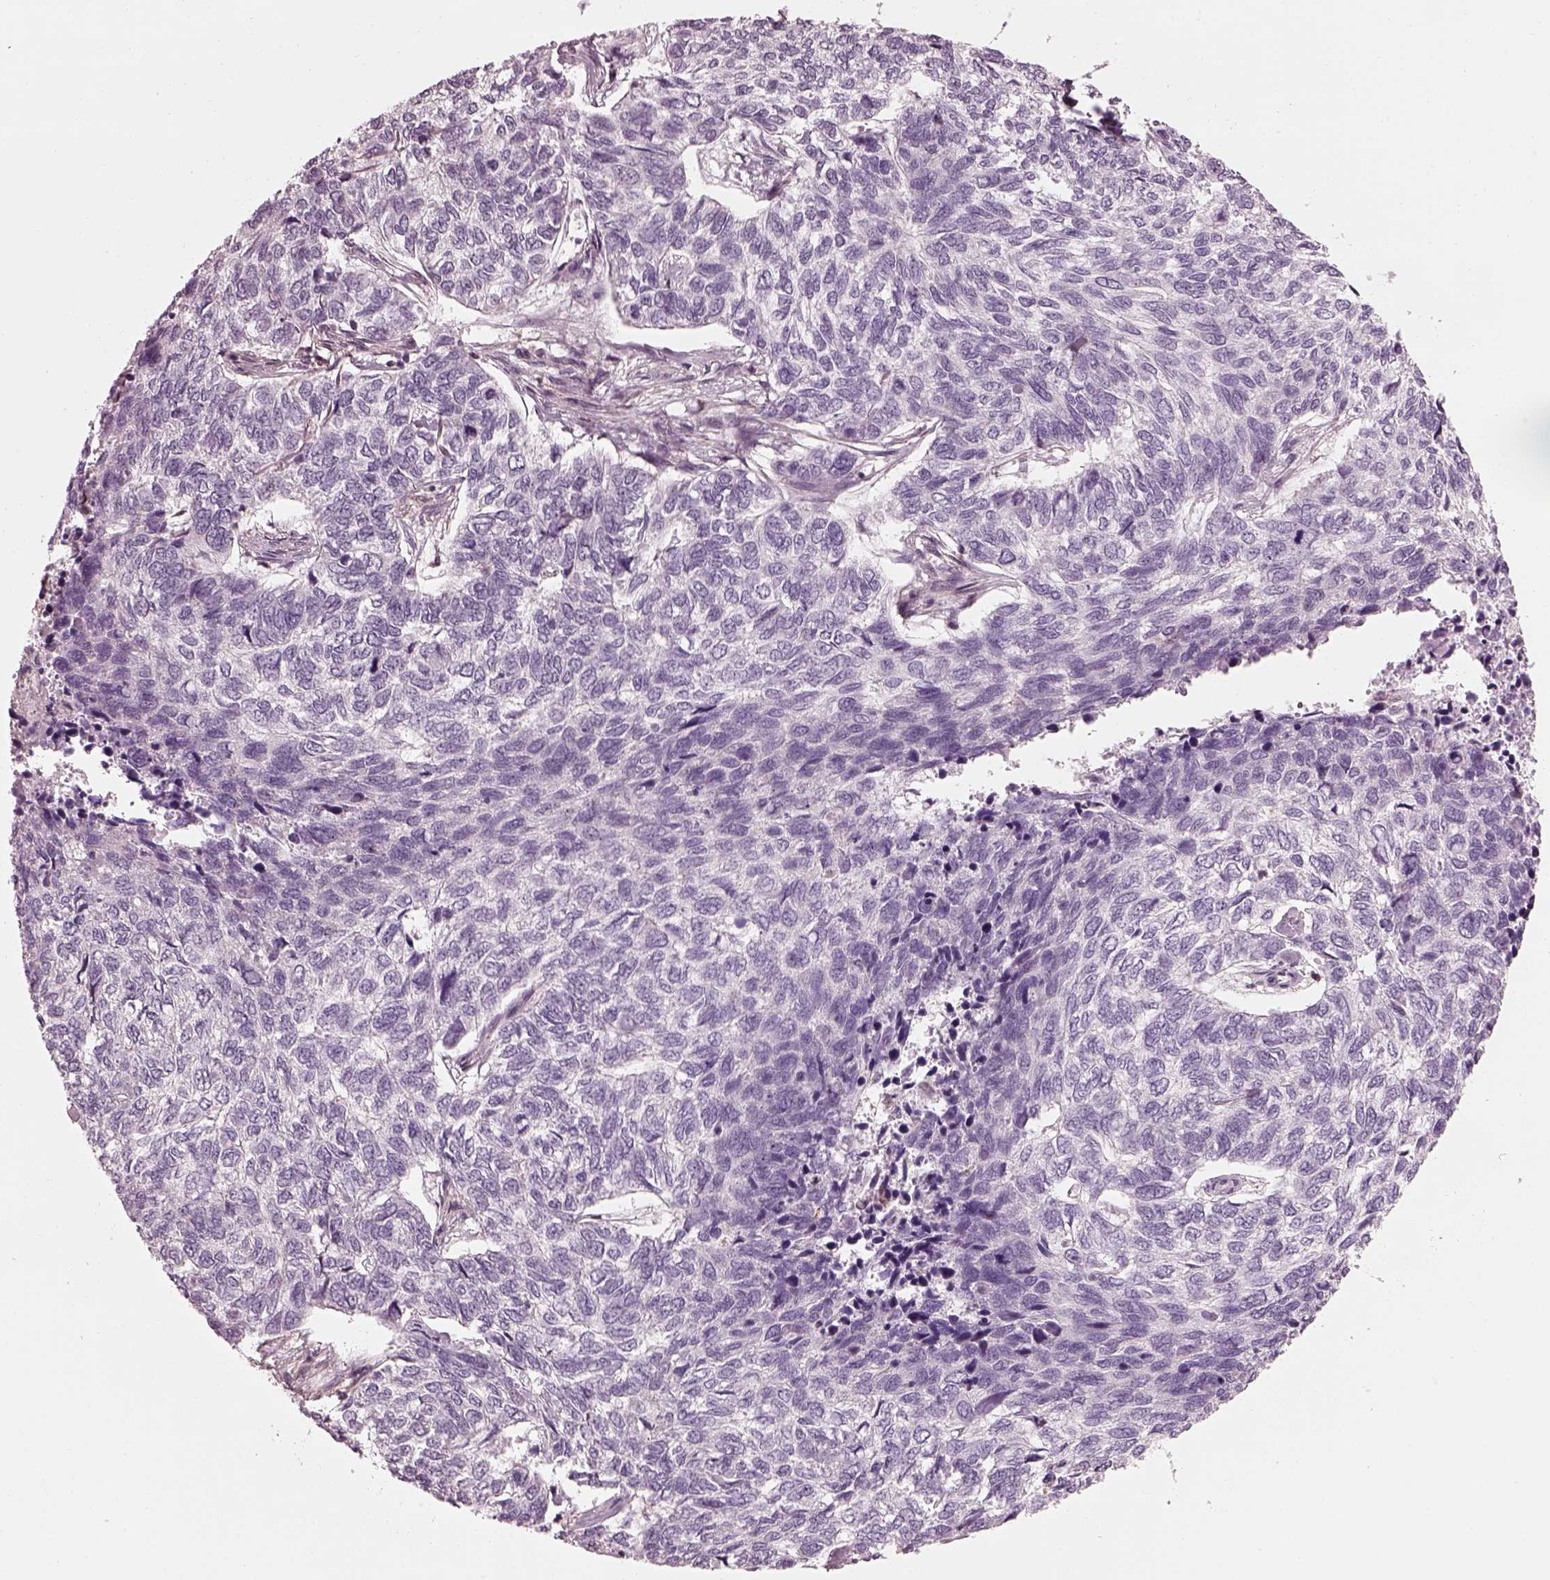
{"staining": {"intensity": "negative", "quantity": "none", "location": "none"}, "tissue": "skin cancer", "cell_type": "Tumor cells", "image_type": "cancer", "snomed": [{"axis": "morphology", "description": "Basal cell carcinoma"}, {"axis": "topography", "description": "Skin"}], "caption": "Skin basal cell carcinoma was stained to show a protein in brown. There is no significant positivity in tumor cells. The staining was performed using DAB to visualize the protein expression in brown, while the nuclei were stained in blue with hematoxylin (Magnification: 20x).", "gene": "BFSP1", "patient": {"sex": "female", "age": 65}}